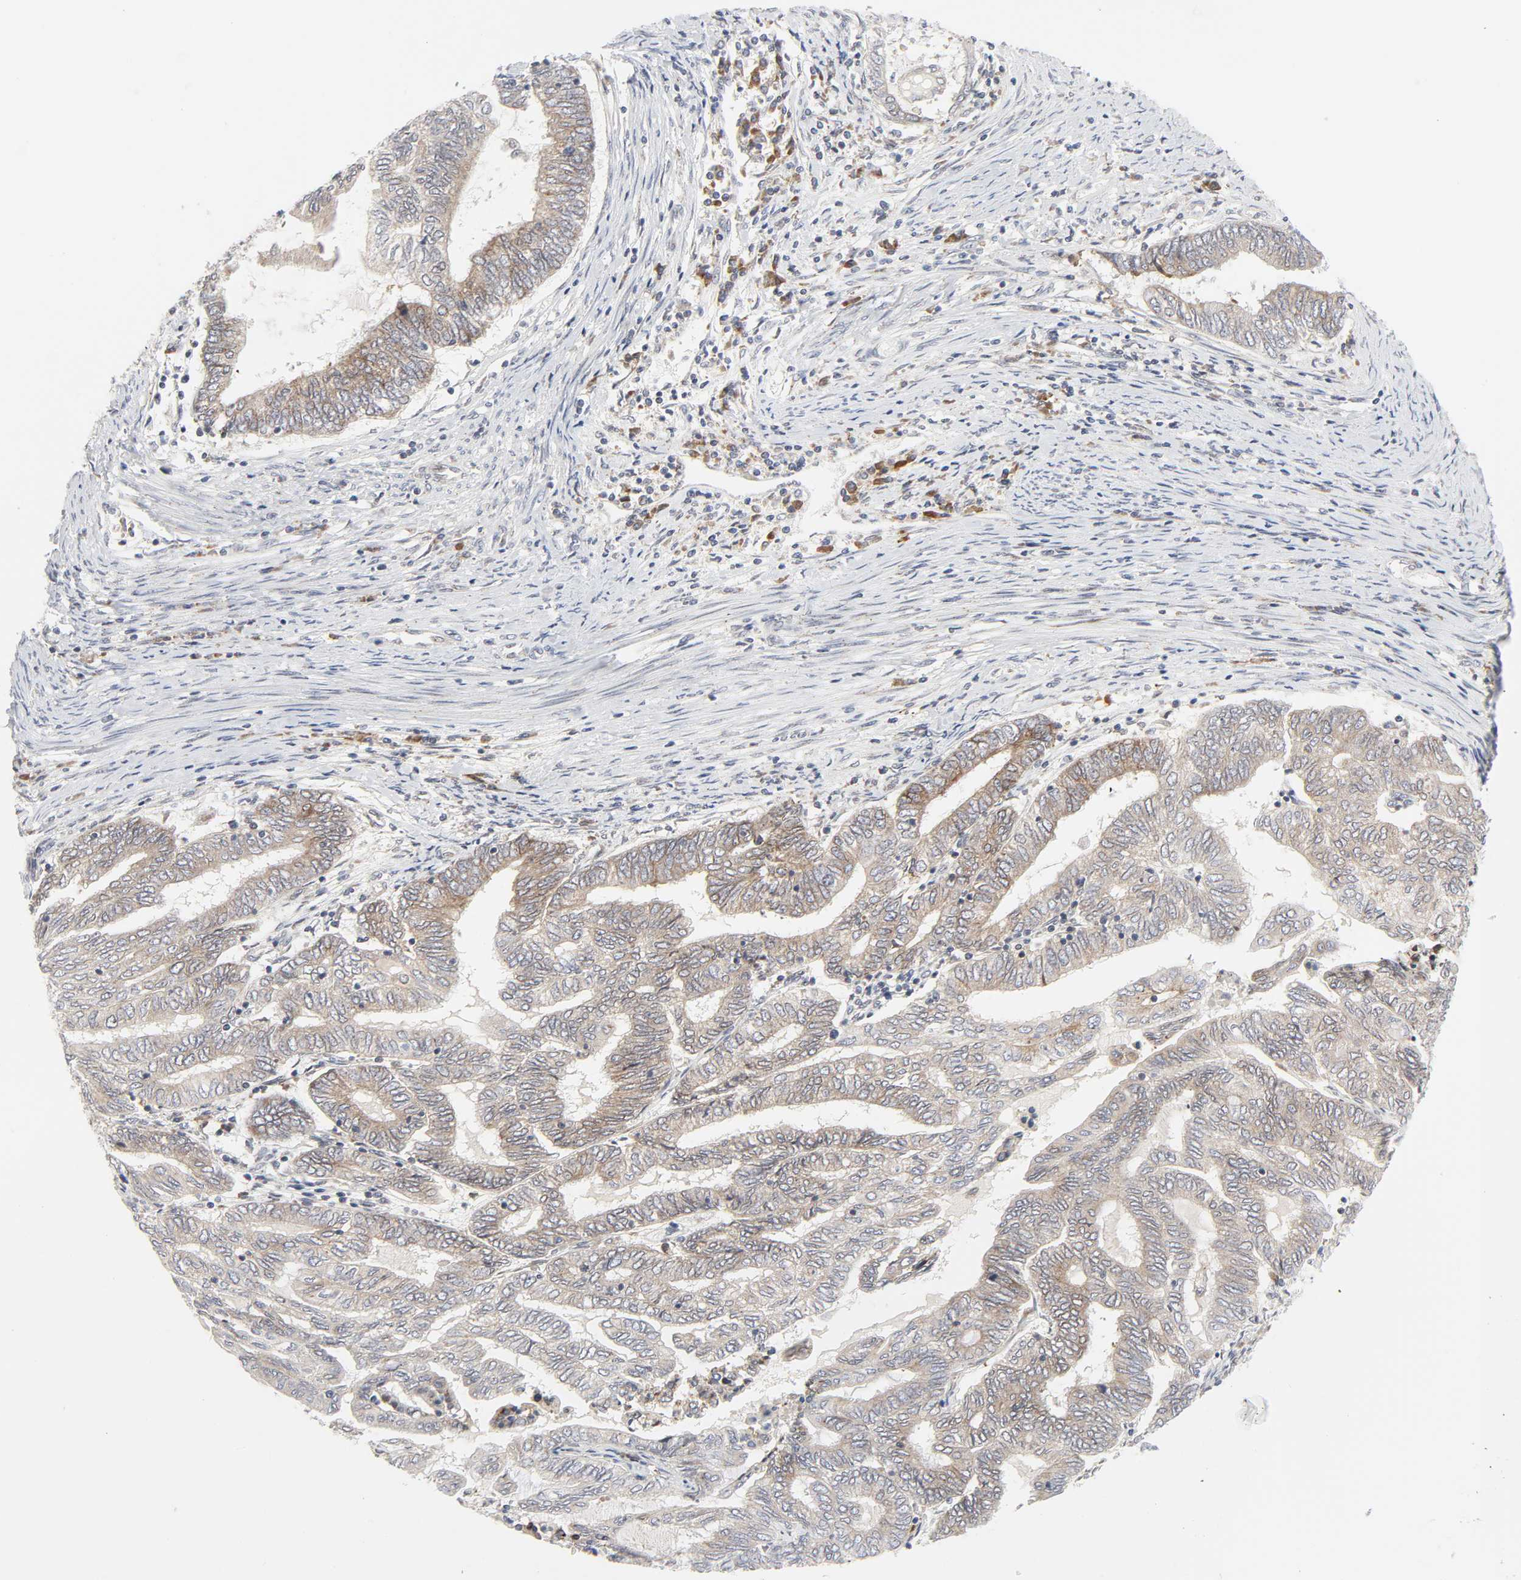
{"staining": {"intensity": "weak", "quantity": "25%-75%", "location": "cytoplasmic/membranous"}, "tissue": "endometrial cancer", "cell_type": "Tumor cells", "image_type": "cancer", "snomed": [{"axis": "morphology", "description": "Adenocarcinoma, NOS"}, {"axis": "topography", "description": "Uterus"}, {"axis": "topography", "description": "Endometrium"}], "caption": "About 25%-75% of tumor cells in human endometrial cancer (adenocarcinoma) show weak cytoplasmic/membranous protein positivity as visualized by brown immunohistochemical staining.", "gene": "LRP6", "patient": {"sex": "female", "age": 70}}